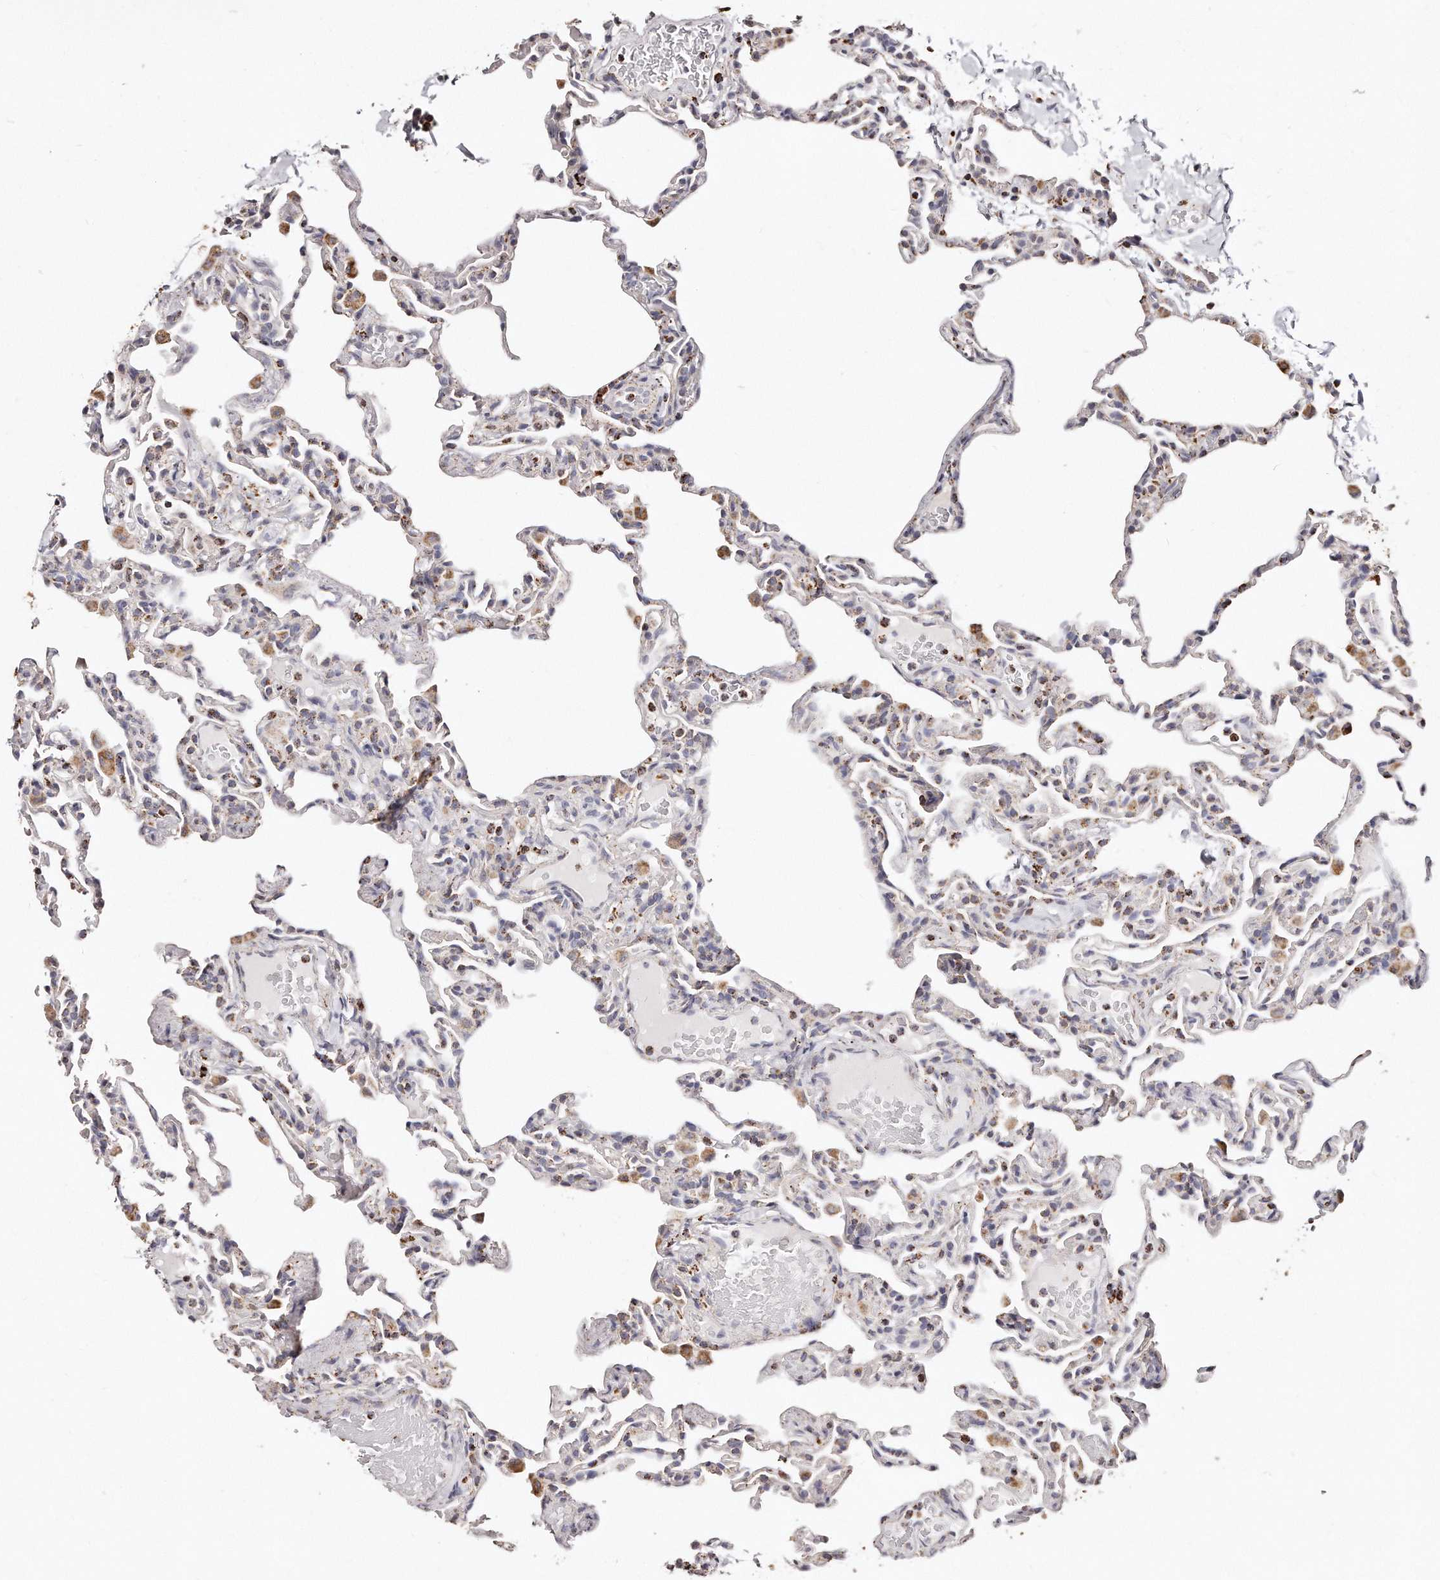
{"staining": {"intensity": "moderate", "quantity": "<25%", "location": "cytoplasmic/membranous"}, "tissue": "lung", "cell_type": "Alveolar cells", "image_type": "normal", "snomed": [{"axis": "morphology", "description": "Normal tissue, NOS"}, {"axis": "topography", "description": "Lung"}], "caption": "Alveolar cells reveal moderate cytoplasmic/membranous expression in about <25% of cells in benign lung.", "gene": "RTKN", "patient": {"sex": "male", "age": 20}}